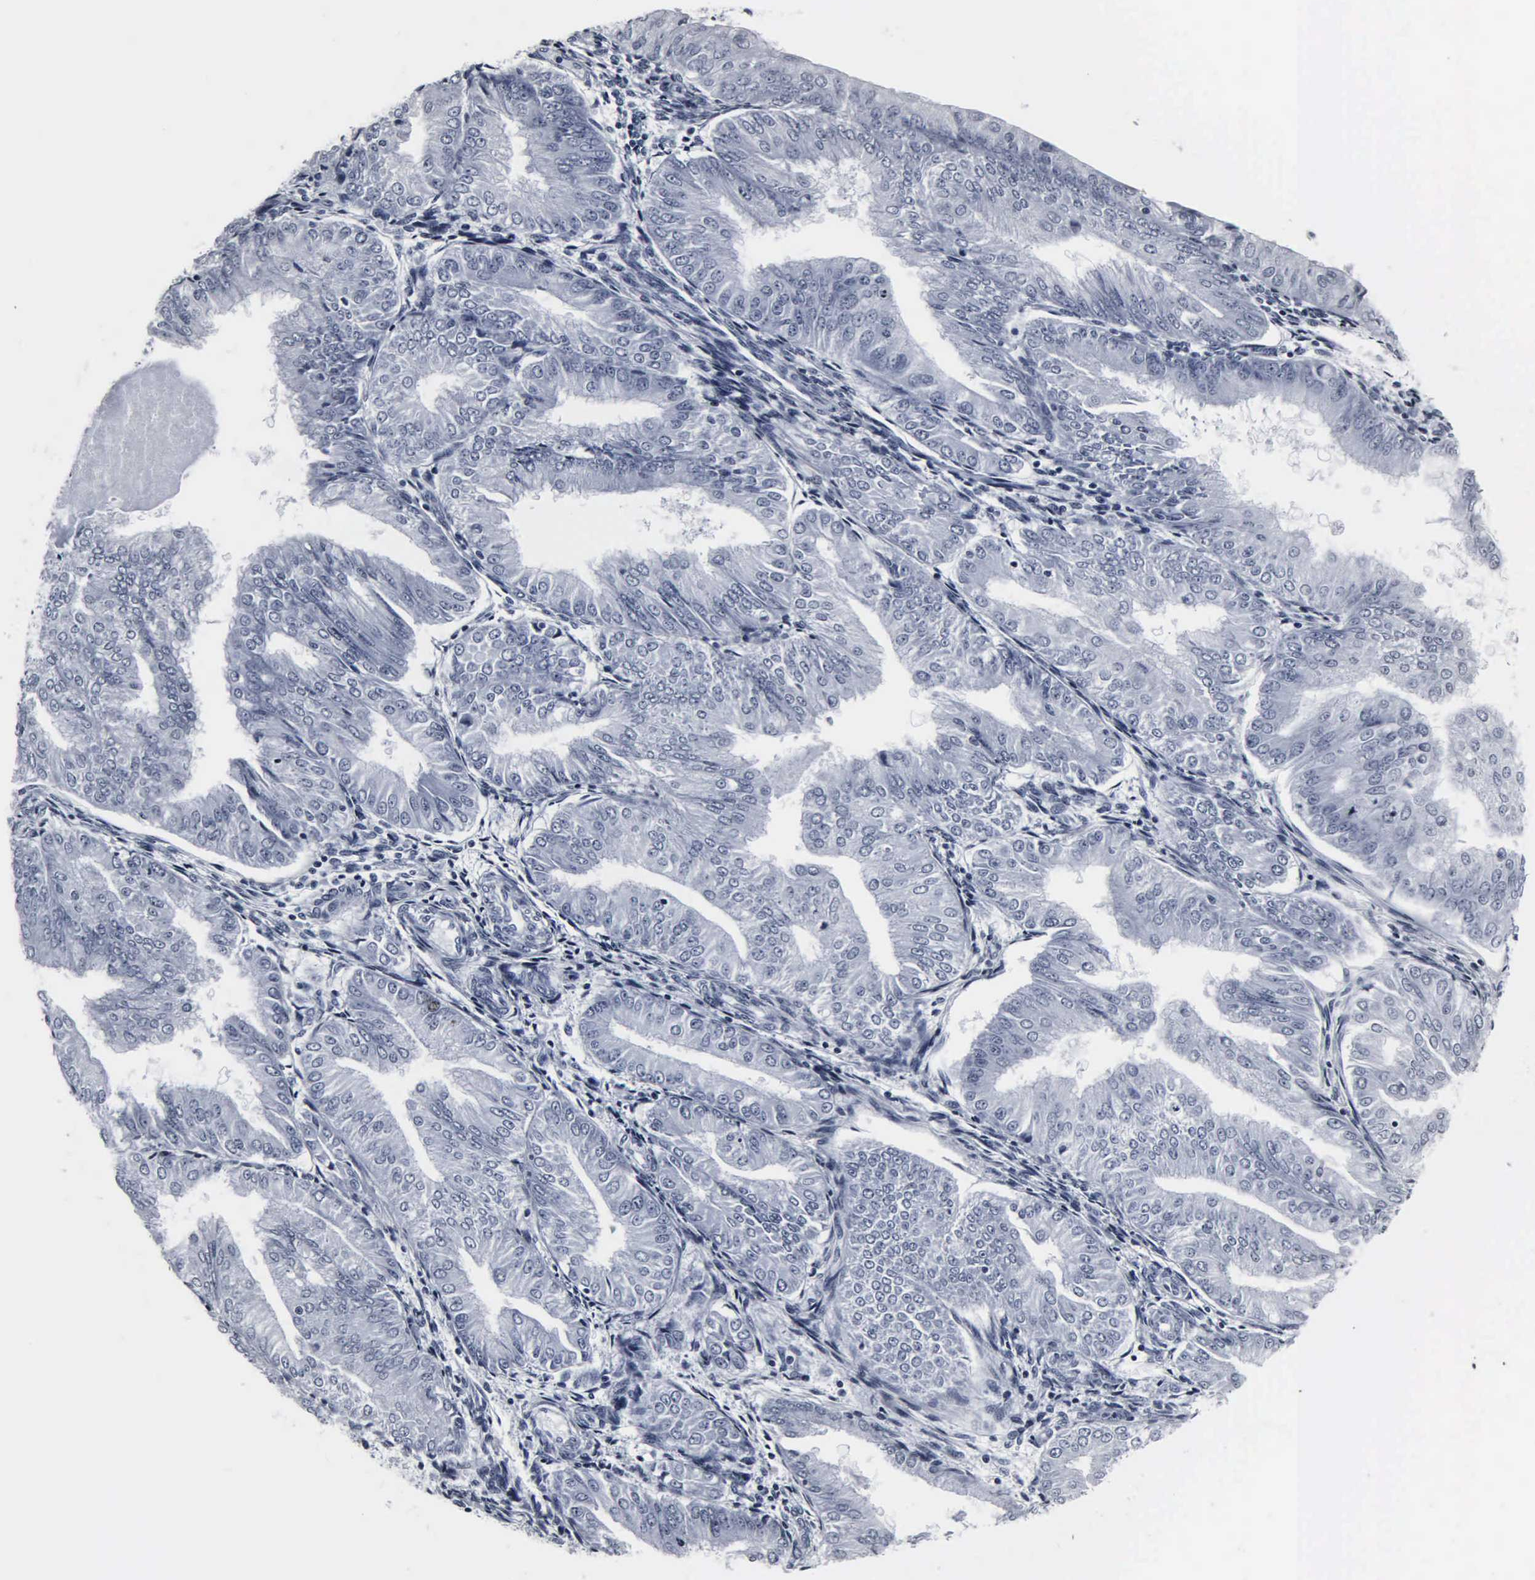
{"staining": {"intensity": "negative", "quantity": "none", "location": "none"}, "tissue": "endometrial cancer", "cell_type": "Tumor cells", "image_type": "cancer", "snomed": [{"axis": "morphology", "description": "Adenocarcinoma, NOS"}, {"axis": "topography", "description": "Endometrium"}], "caption": "A high-resolution image shows immunohistochemistry staining of adenocarcinoma (endometrial), which displays no significant positivity in tumor cells. (Immunohistochemistry, brightfield microscopy, high magnification).", "gene": "DGCR2", "patient": {"sex": "female", "age": 53}}